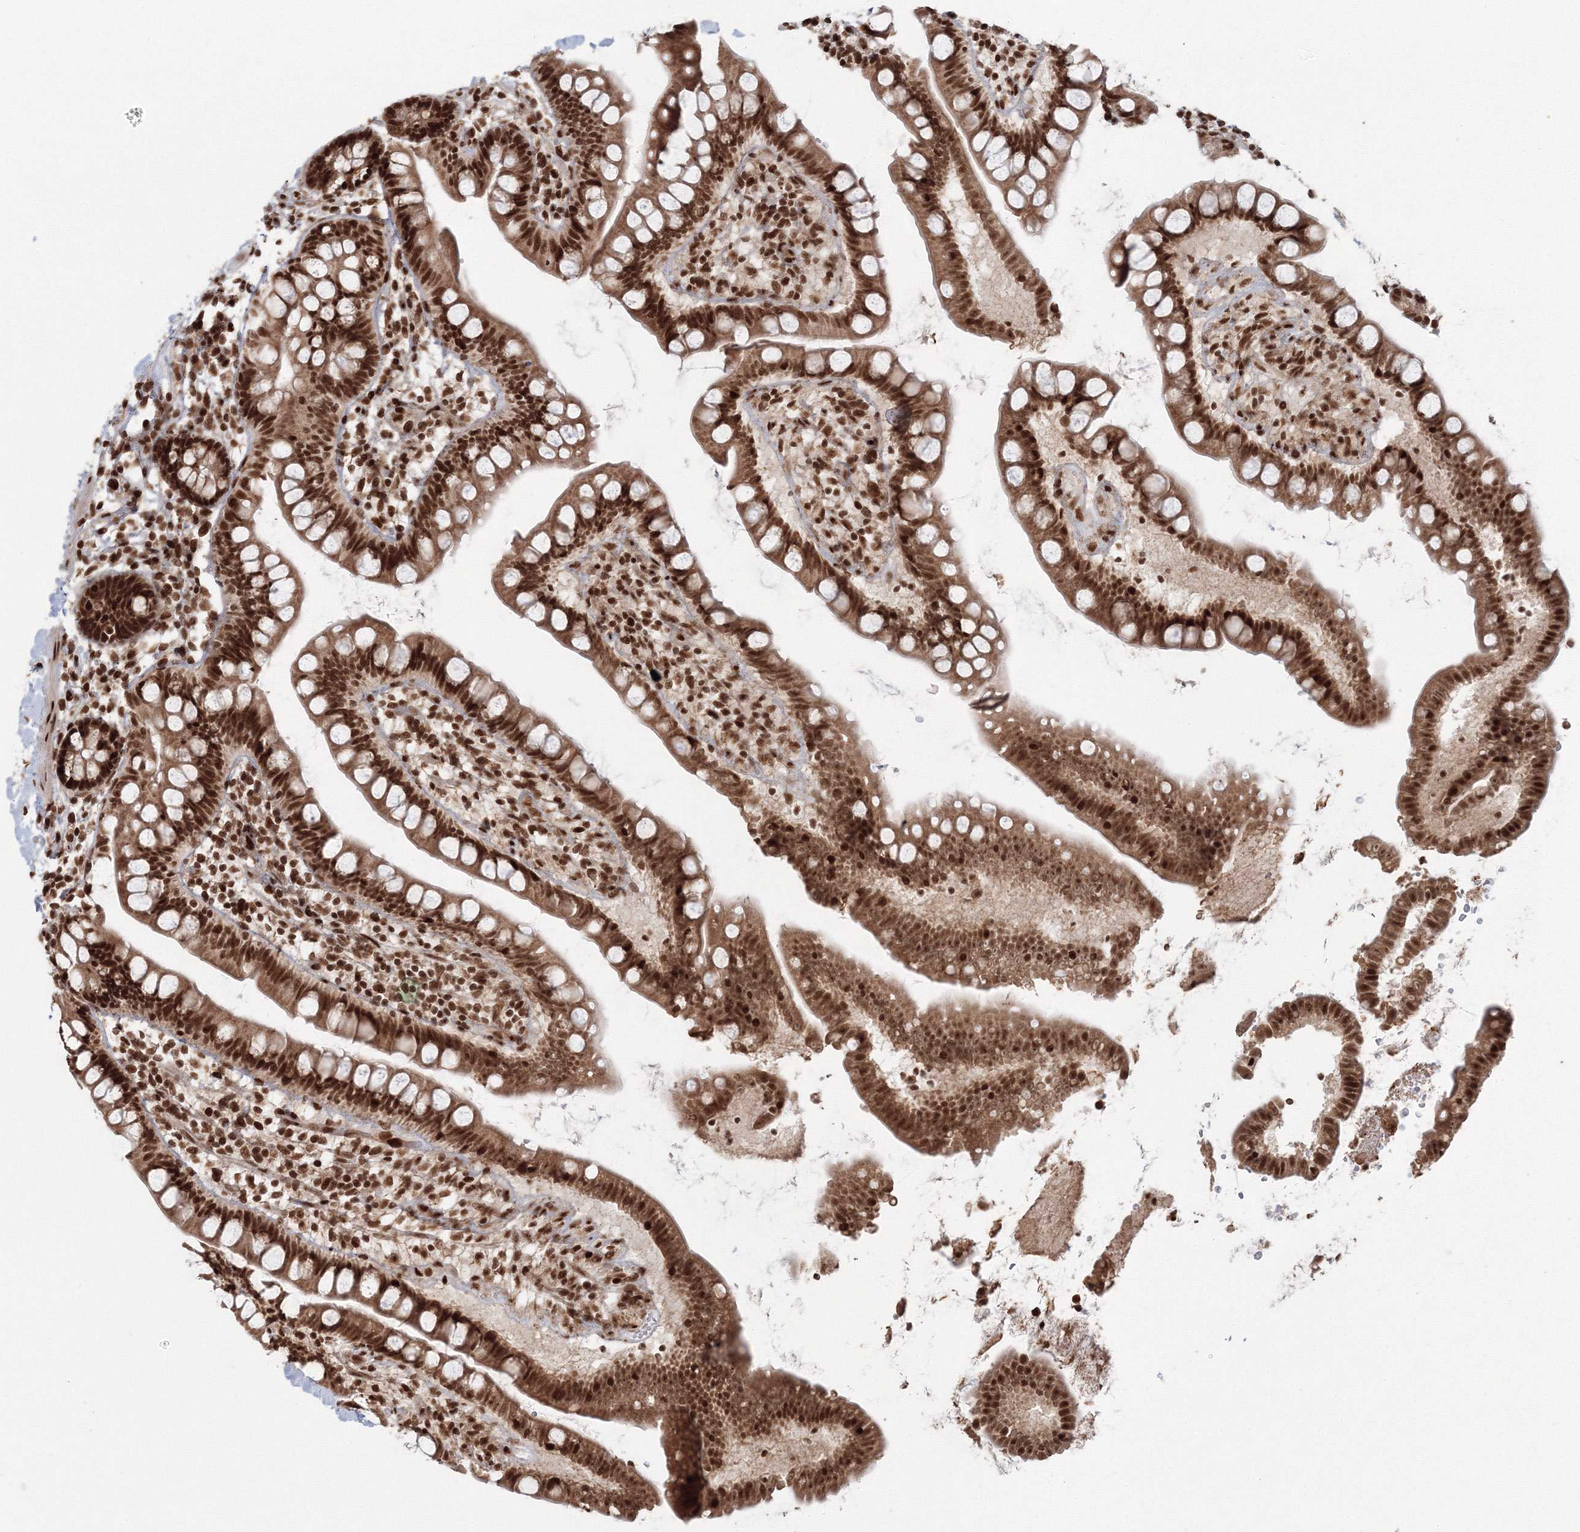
{"staining": {"intensity": "strong", "quantity": ">75%", "location": "nuclear"}, "tissue": "small intestine", "cell_type": "Glandular cells", "image_type": "normal", "snomed": [{"axis": "morphology", "description": "Normal tissue, NOS"}, {"axis": "topography", "description": "Small intestine"}], "caption": "Protein staining of normal small intestine demonstrates strong nuclear positivity in about >75% of glandular cells. (DAB (3,3'-diaminobenzidine) = brown stain, brightfield microscopy at high magnification).", "gene": "KIF20A", "patient": {"sex": "female", "age": 84}}